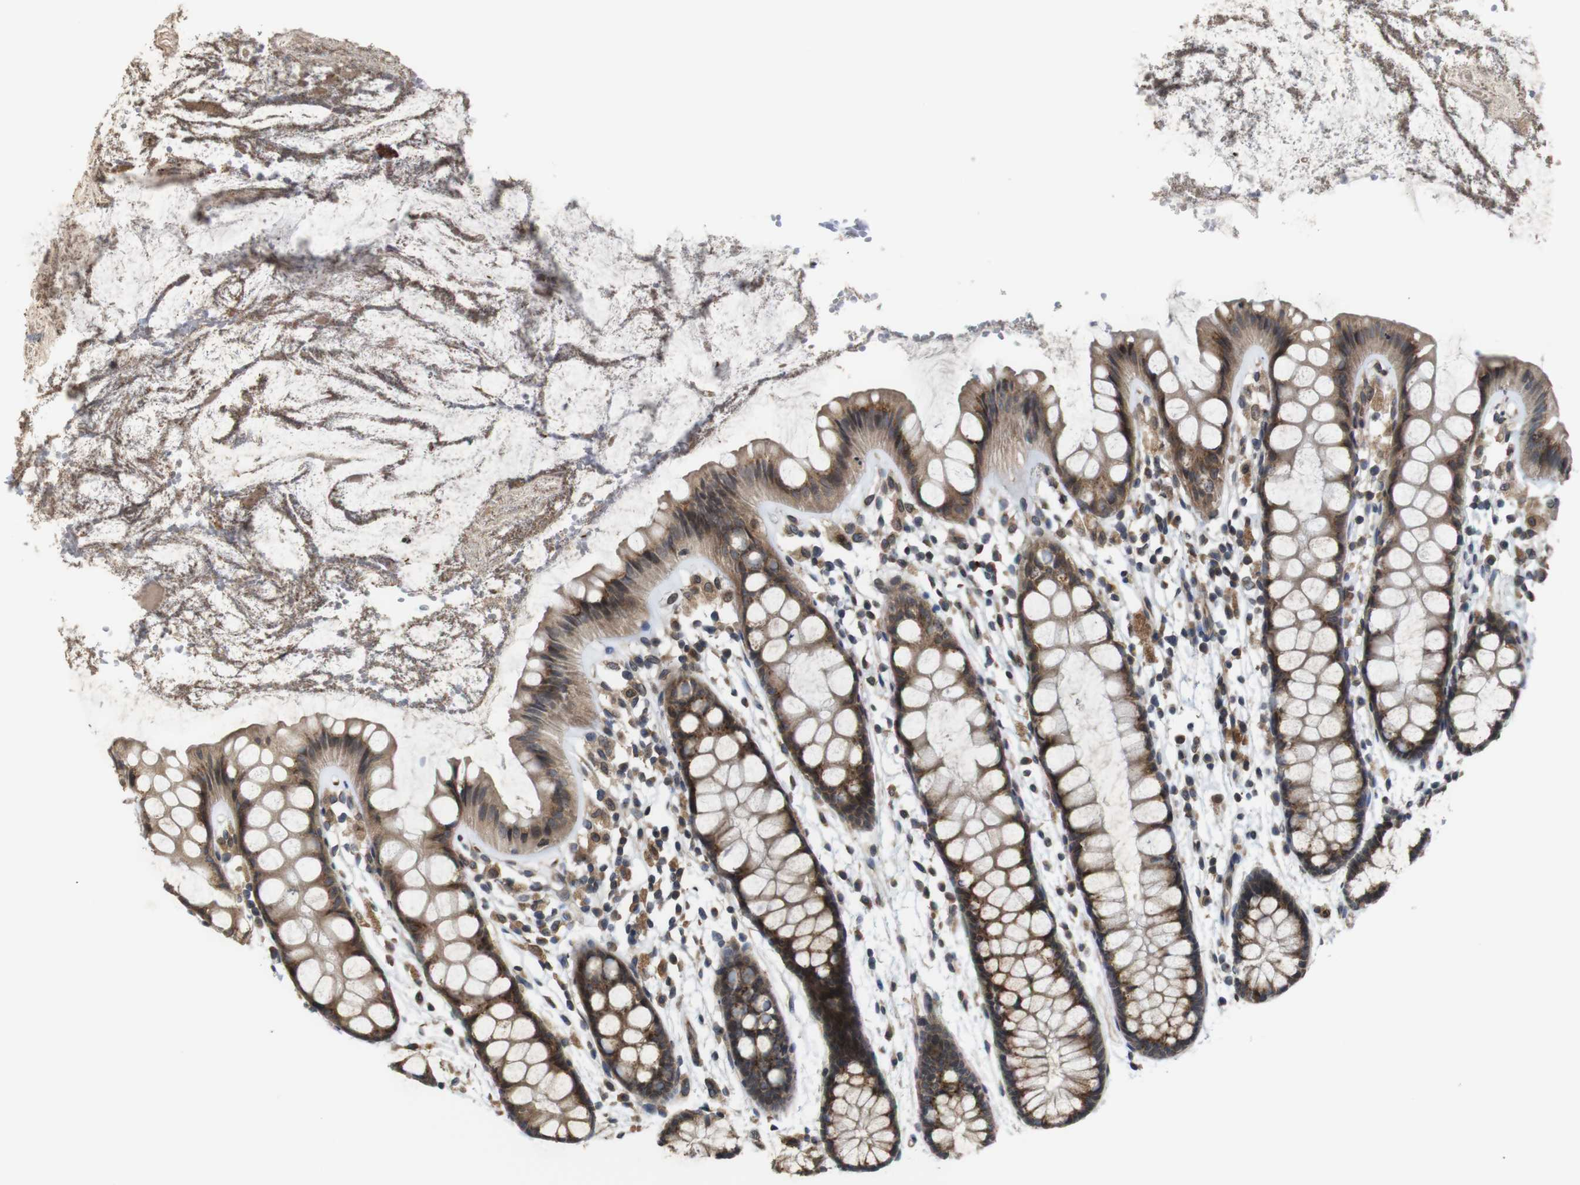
{"staining": {"intensity": "moderate", "quantity": ">75%", "location": "cytoplasmic/membranous"}, "tissue": "rectum", "cell_type": "Glandular cells", "image_type": "normal", "snomed": [{"axis": "morphology", "description": "Normal tissue, NOS"}, {"axis": "topography", "description": "Rectum"}], "caption": "IHC staining of normal rectum, which demonstrates medium levels of moderate cytoplasmic/membranous expression in approximately >75% of glandular cells indicating moderate cytoplasmic/membranous protein positivity. The staining was performed using DAB (brown) for protein detection and nuclei were counterstained in hematoxylin (blue).", "gene": "EFCAB14", "patient": {"sex": "female", "age": 66}}